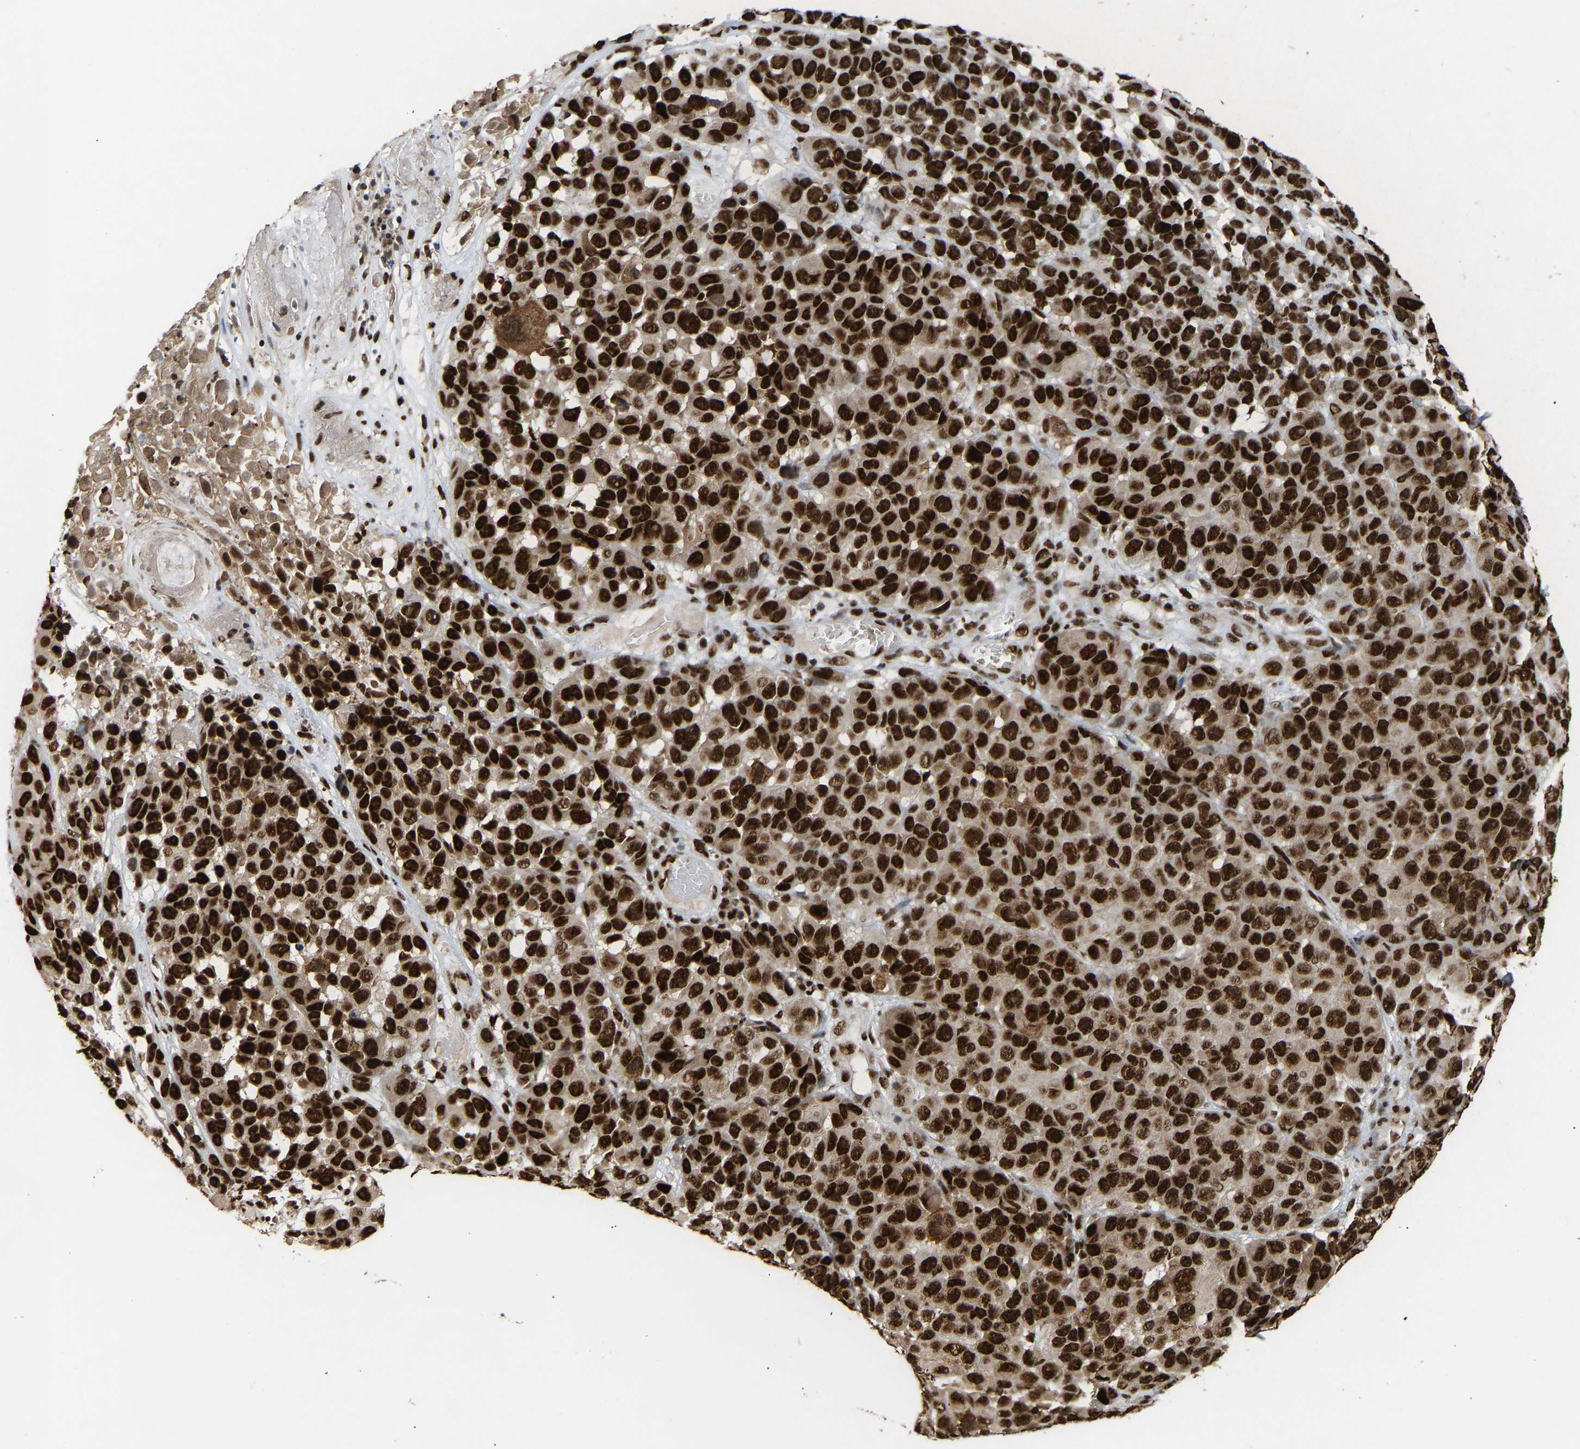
{"staining": {"intensity": "strong", "quantity": ">75%", "location": "nuclear"}, "tissue": "melanoma", "cell_type": "Tumor cells", "image_type": "cancer", "snomed": [{"axis": "morphology", "description": "Malignant melanoma, NOS"}, {"axis": "topography", "description": "Skin"}], "caption": "Approximately >75% of tumor cells in human melanoma exhibit strong nuclear protein positivity as visualized by brown immunohistochemical staining.", "gene": "ALYREF", "patient": {"sex": "male", "age": 53}}